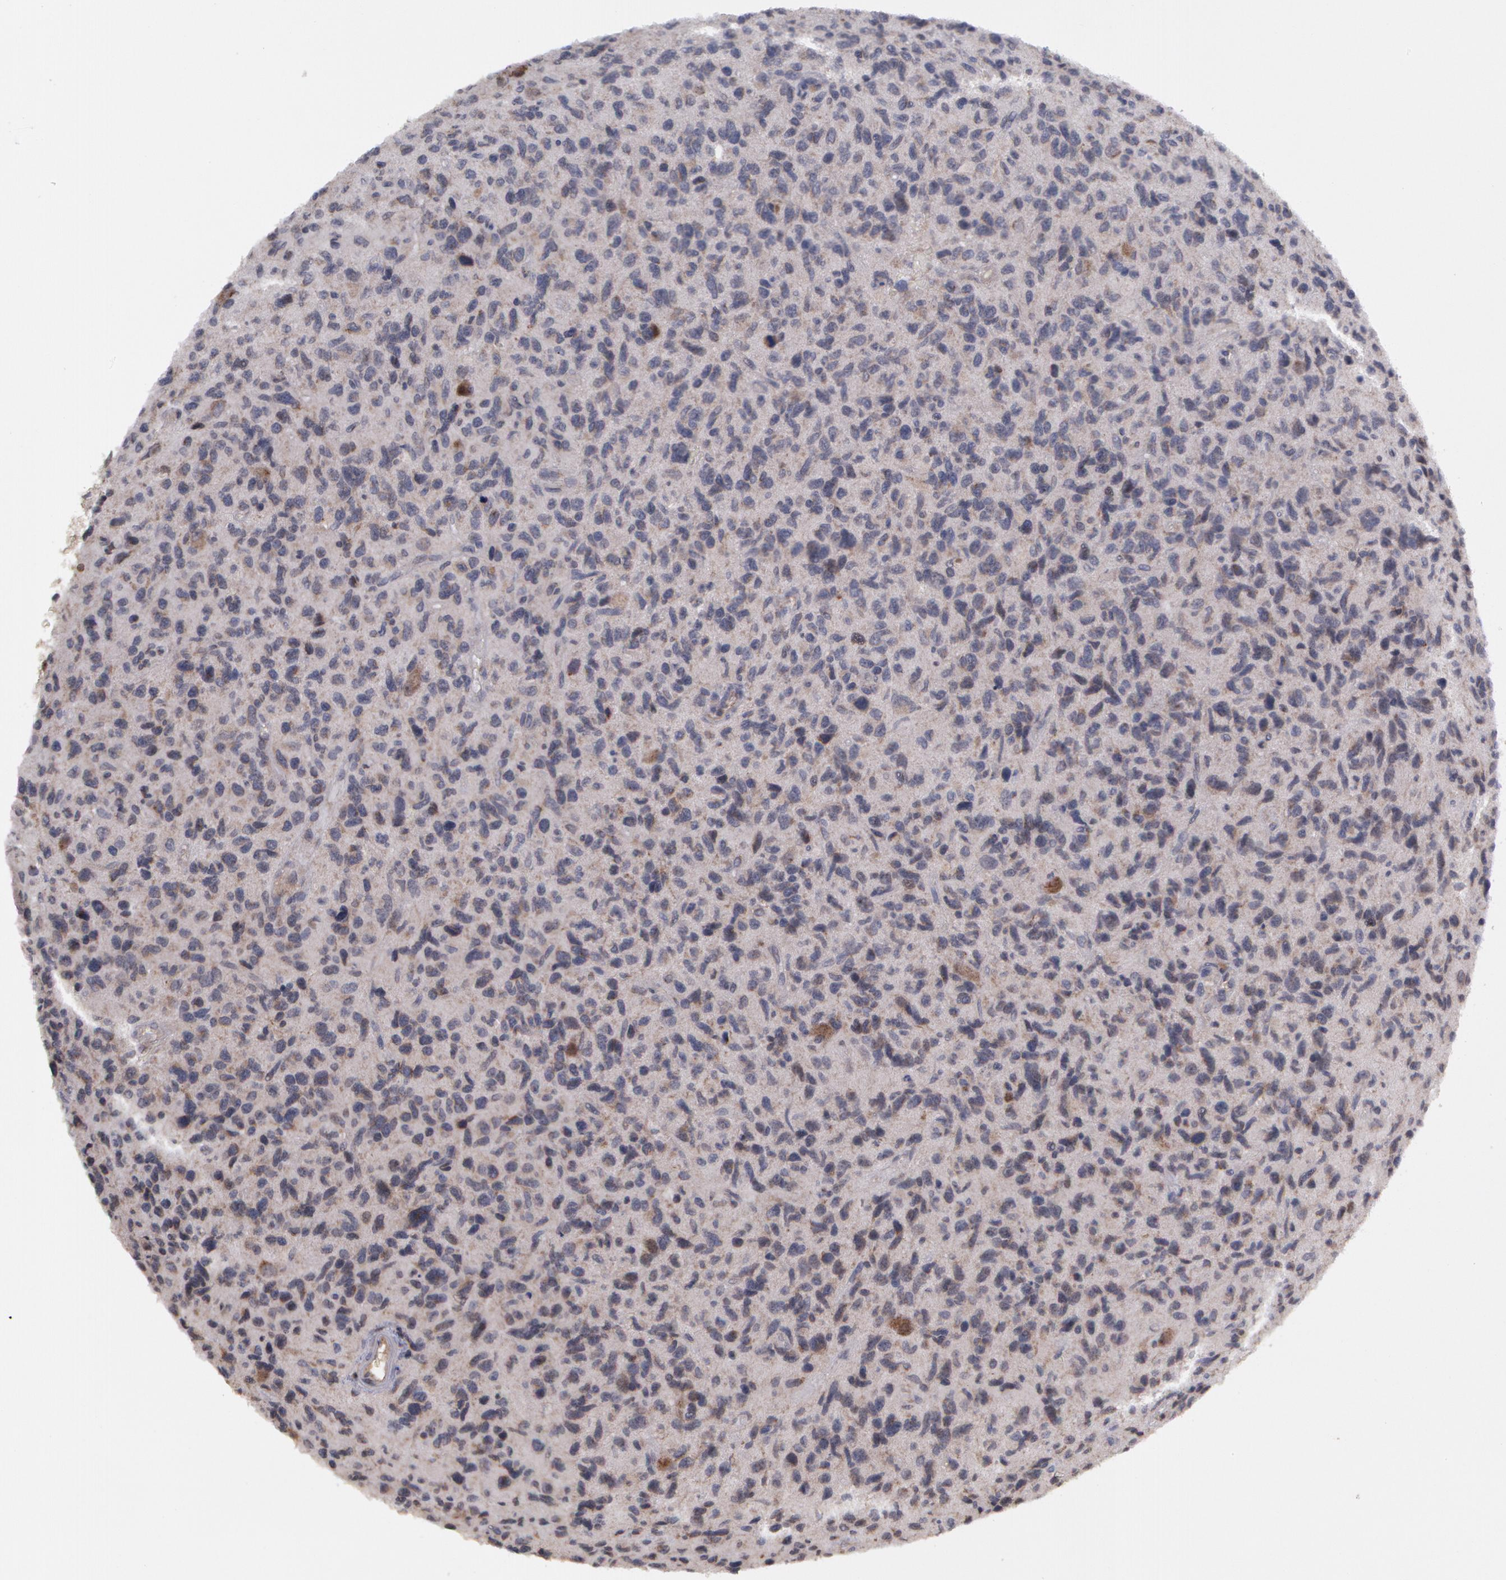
{"staining": {"intensity": "negative", "quantity": "none", "location": "none"}, "tissue": "glioma", "cell_type": "Tumor cells", "image_type": "cancer", "snomed": [{"axis": "morphology", "description": "Glioma, malignant, High grade"}, {"axis": "topography", "description": "Brain"}], "caption": "Protein analysis of high-grade glioma (malignant) demonstrates no significant expression in tumor cells.", "gene": "STX5", "patient": {"sex": "female", "age": 60}}